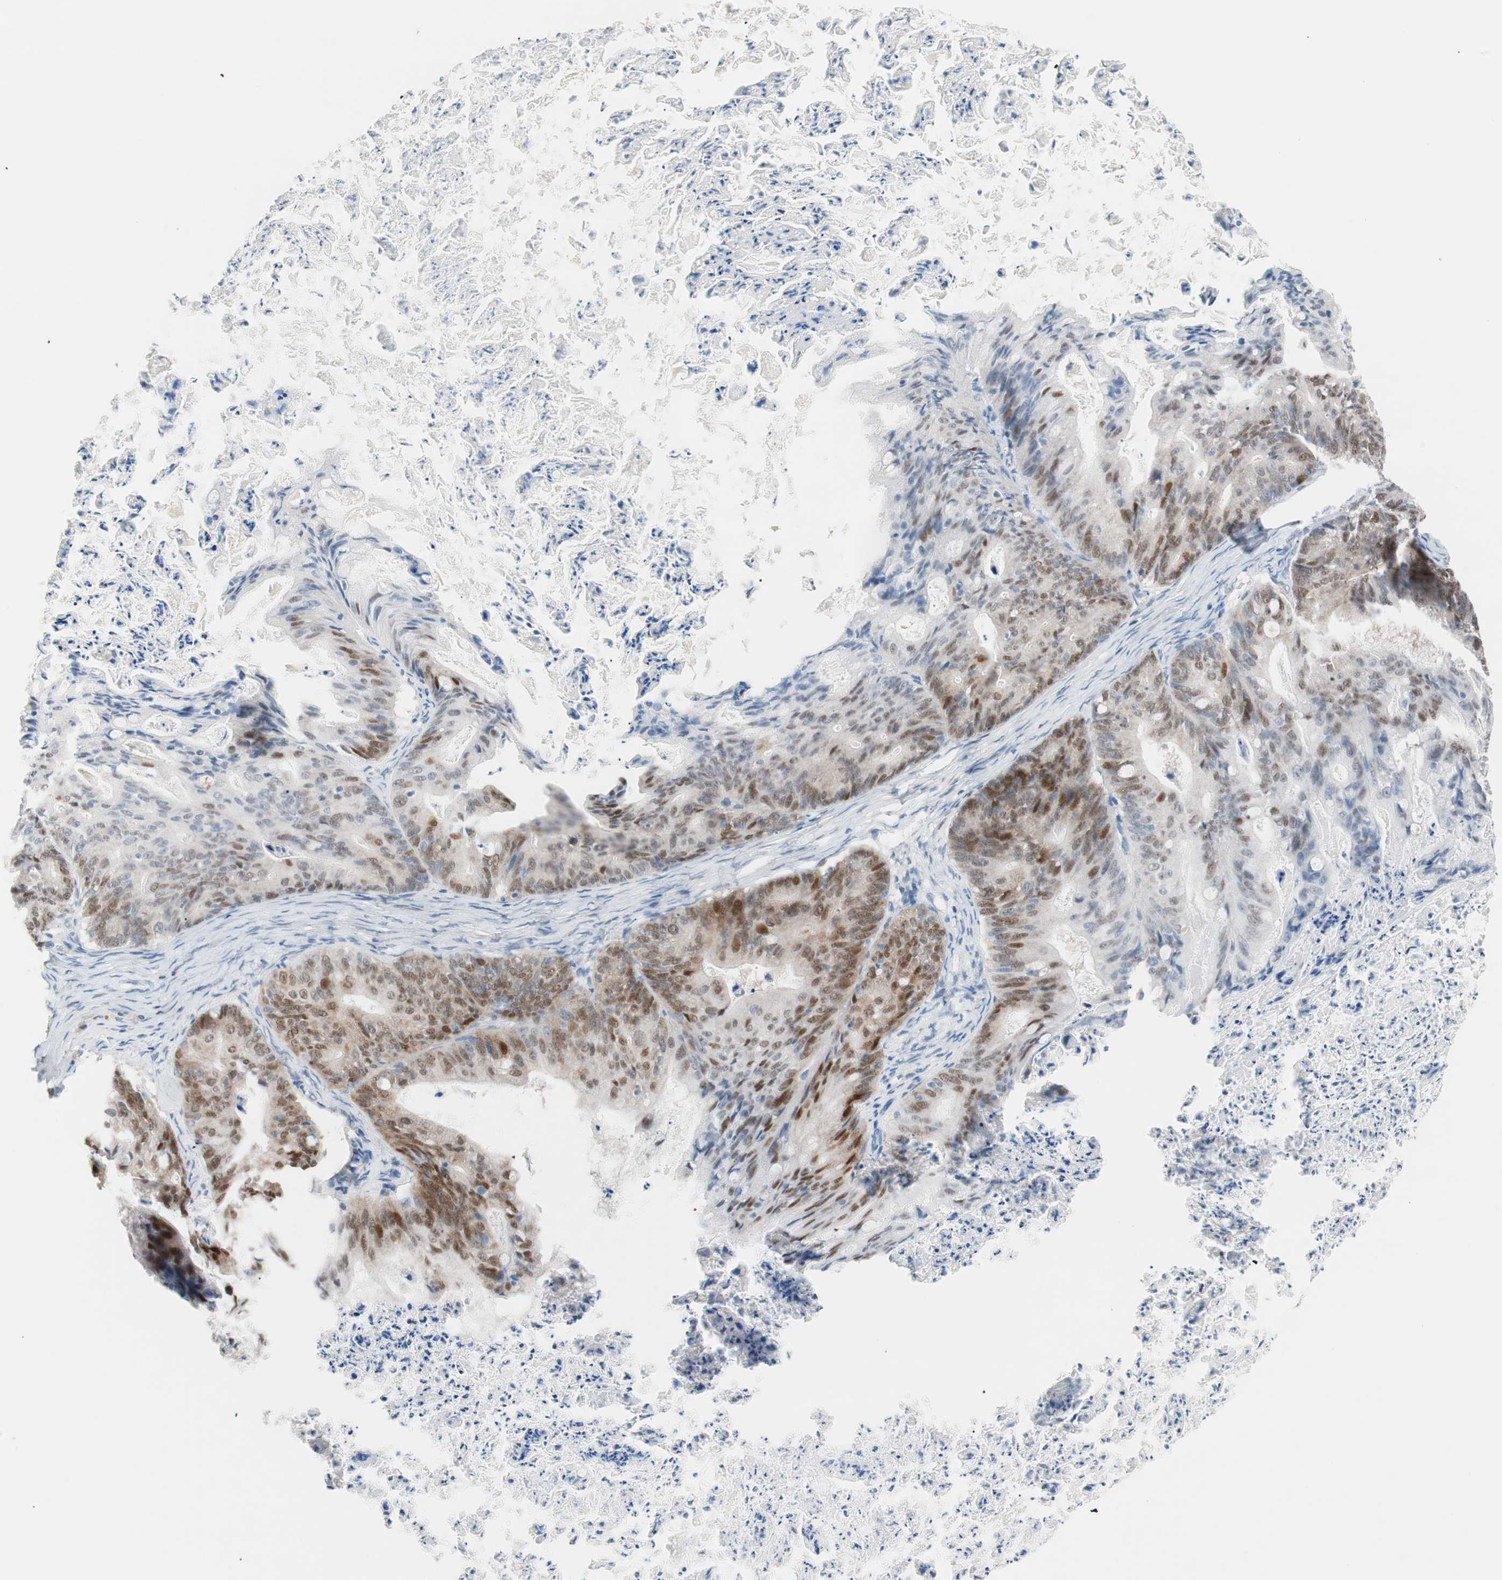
{"staining": {"intensity": "moderate", "quantity": "25%-75%", "location": "nuclear"}, "tissue": "ovarian cancer", "cell_type": "Tumor cells", "image_type": "cancer", "snomed": [{"axis": "morphology", "description": "Cystadenocarcinoma, mucinous, NOS"}, {"axis": "topography", "description": "Ovary"}], "caption": "Ovarian mucinous cystadenocarcinoma stained with DAB (3,3'-diaminobenzidine) immunohistochemistry (IHC) exhibits medium levels of moderate nuclear staining in about 25%-75% of tumor cells. (DAB (3,3'-diaminobenzidine) IHC, brown staining for protein, blue staining for nuclei).", "gene": "FOSL1", "patient": {"sex": "female", "age": 36}}